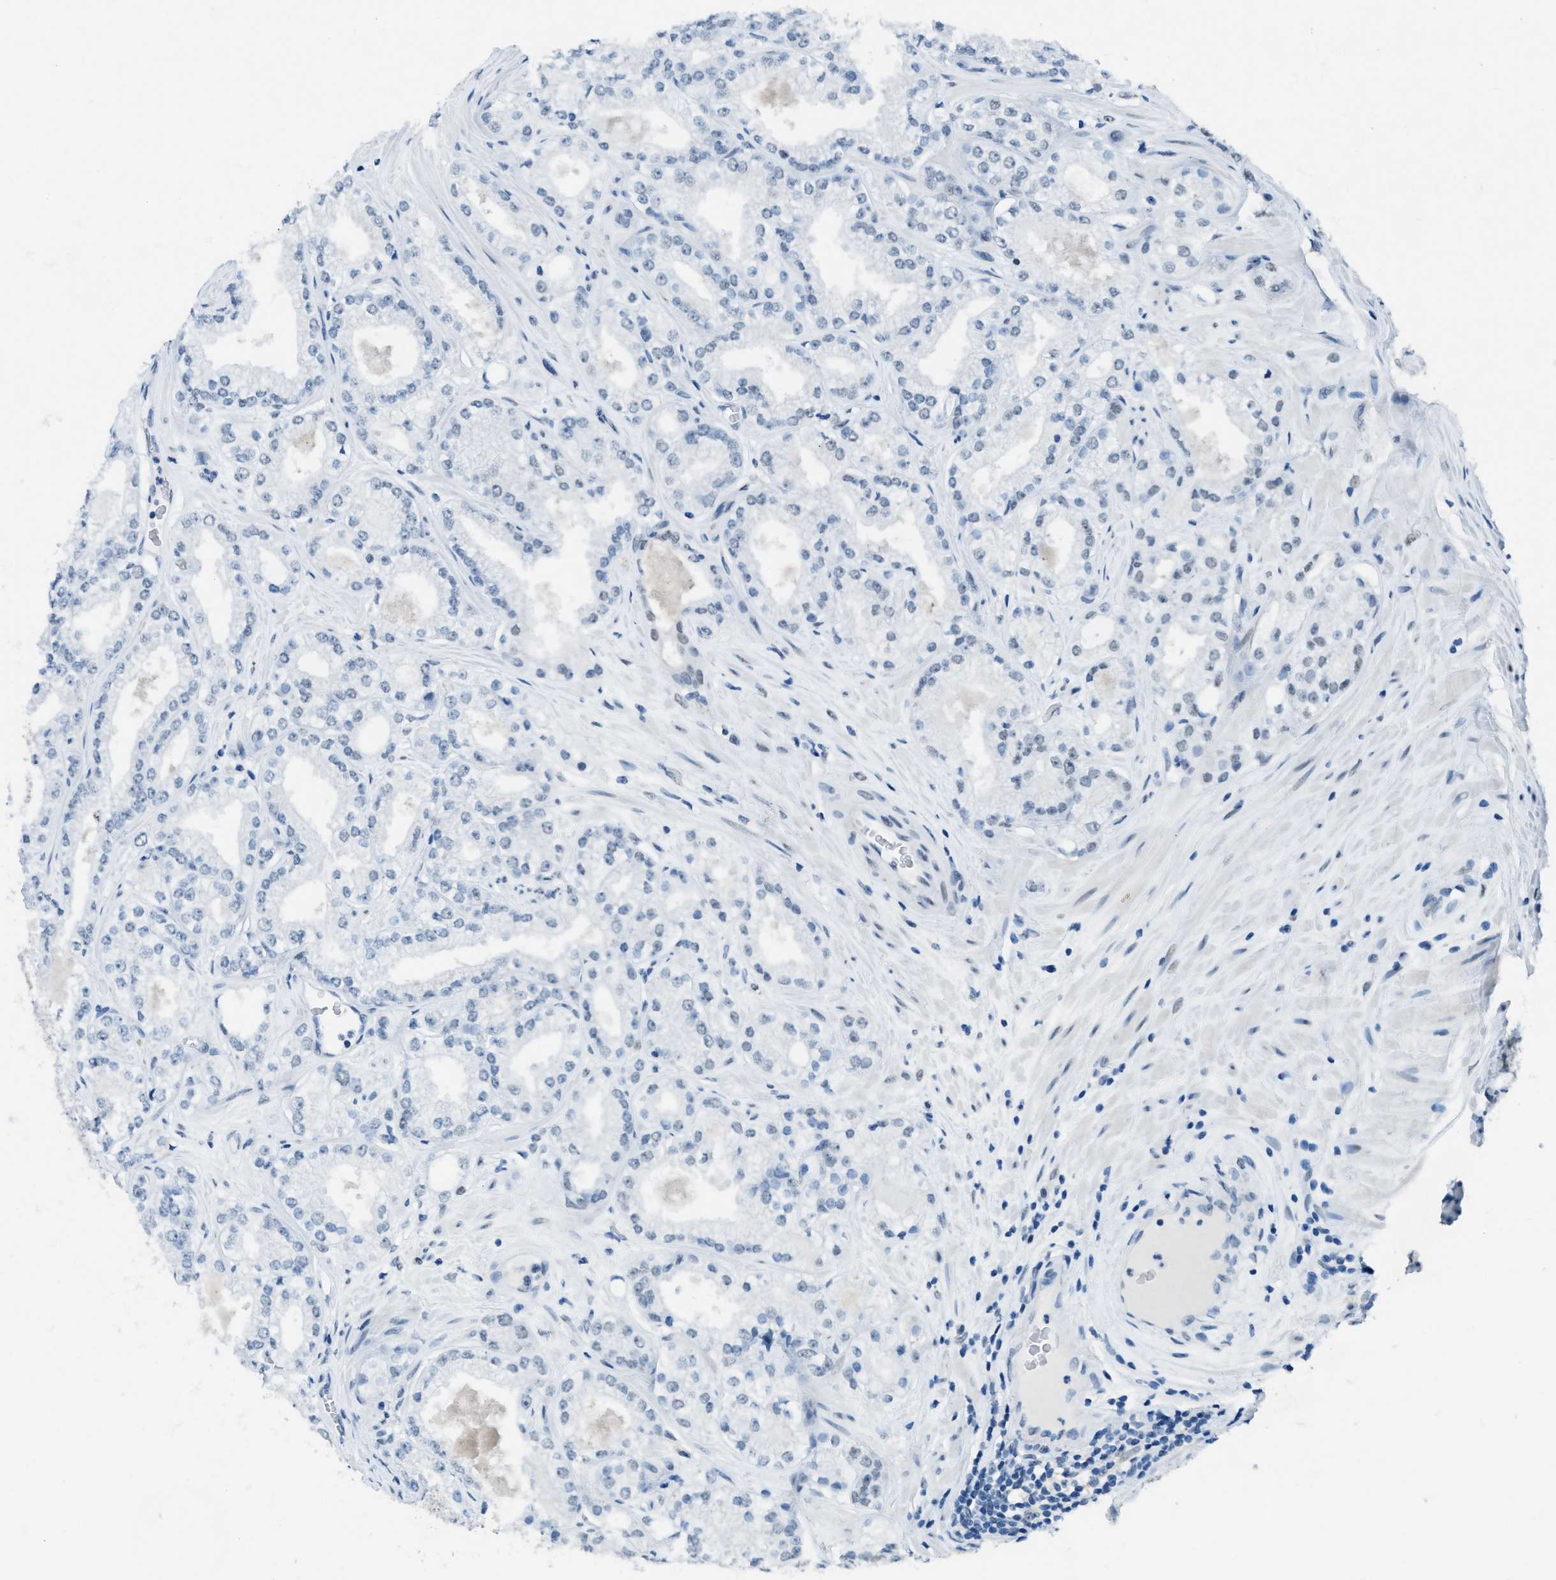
{"staining": {"intensity": "negative", "quantity": "none", "location": "none"}, "tissue": "prostate cancer", "cell_type": "Tumor cells", "image_type": "cancer", "snomed": [{"axis": "morphology", "description": "Adenocarcinoma, High grade"}, {"axis": "topography", "description": "Prostate"}], "caption": "Prostate cancer stained for a protein using IHC exhibits no positivity tumor cells.", "gene": "TTC13", "patient": {"sex": "male", "age": 71}}